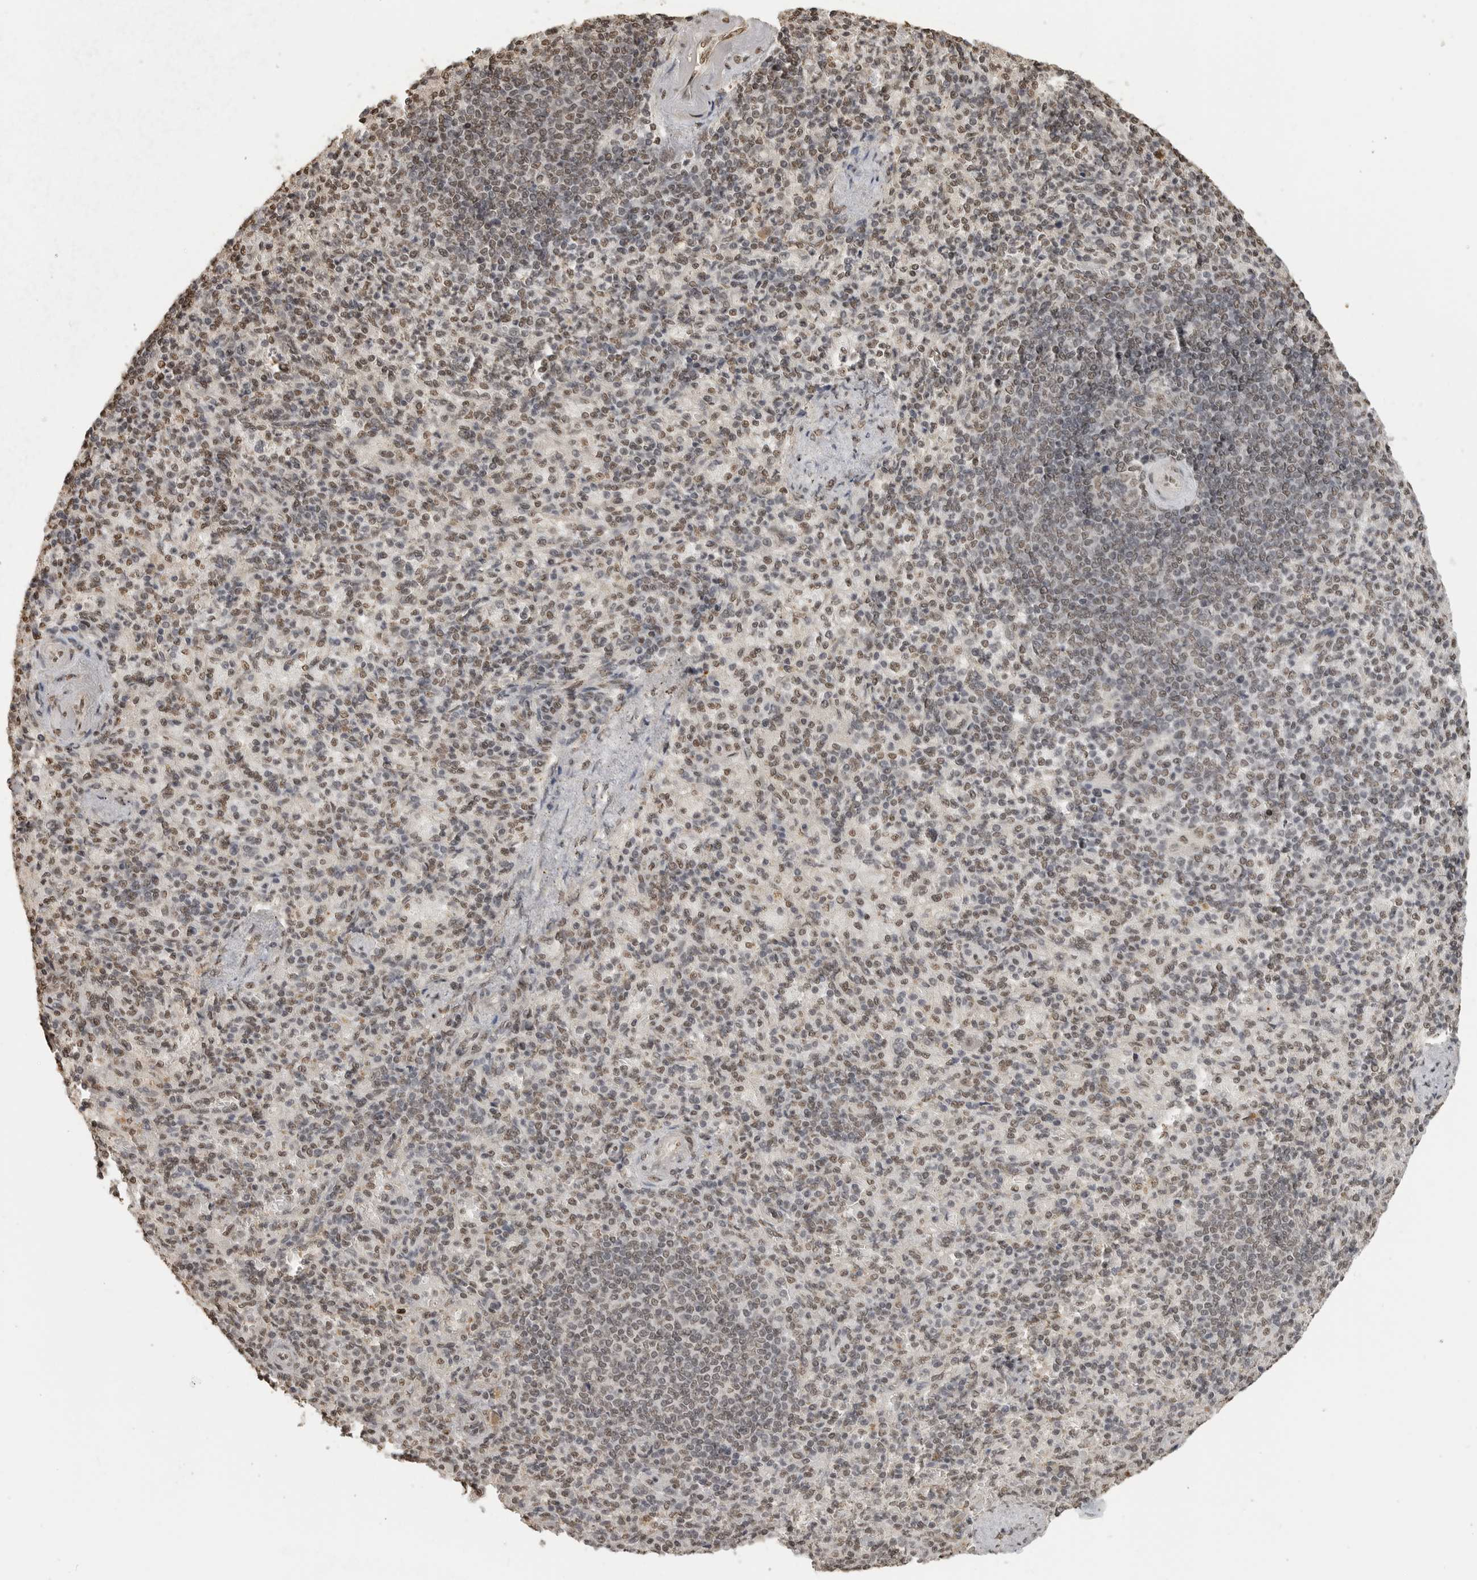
{"staining": {"intensity": "weak", "quantity": "25%-75%", "location": "nuclear"}, "tissue": "spleen", "cell_type": "Cells in red pulp", "image_type": "normal", "snomed": [{"axis": "morphology", "description": "Normal tissue, NOS"}, {"axis": "topography", "description": "Spleen"}], "caption": "IHC micrograph of normal spleen: human spleen stained using immunohistochemistry (IHC) exhibits low levels of weak protein expression localized specifically in the nuclear of cells in red pulp, appearing as a nuclear brown color.", "gene": "CLOCK", "patient": {"sex": "female", "age": 74}}